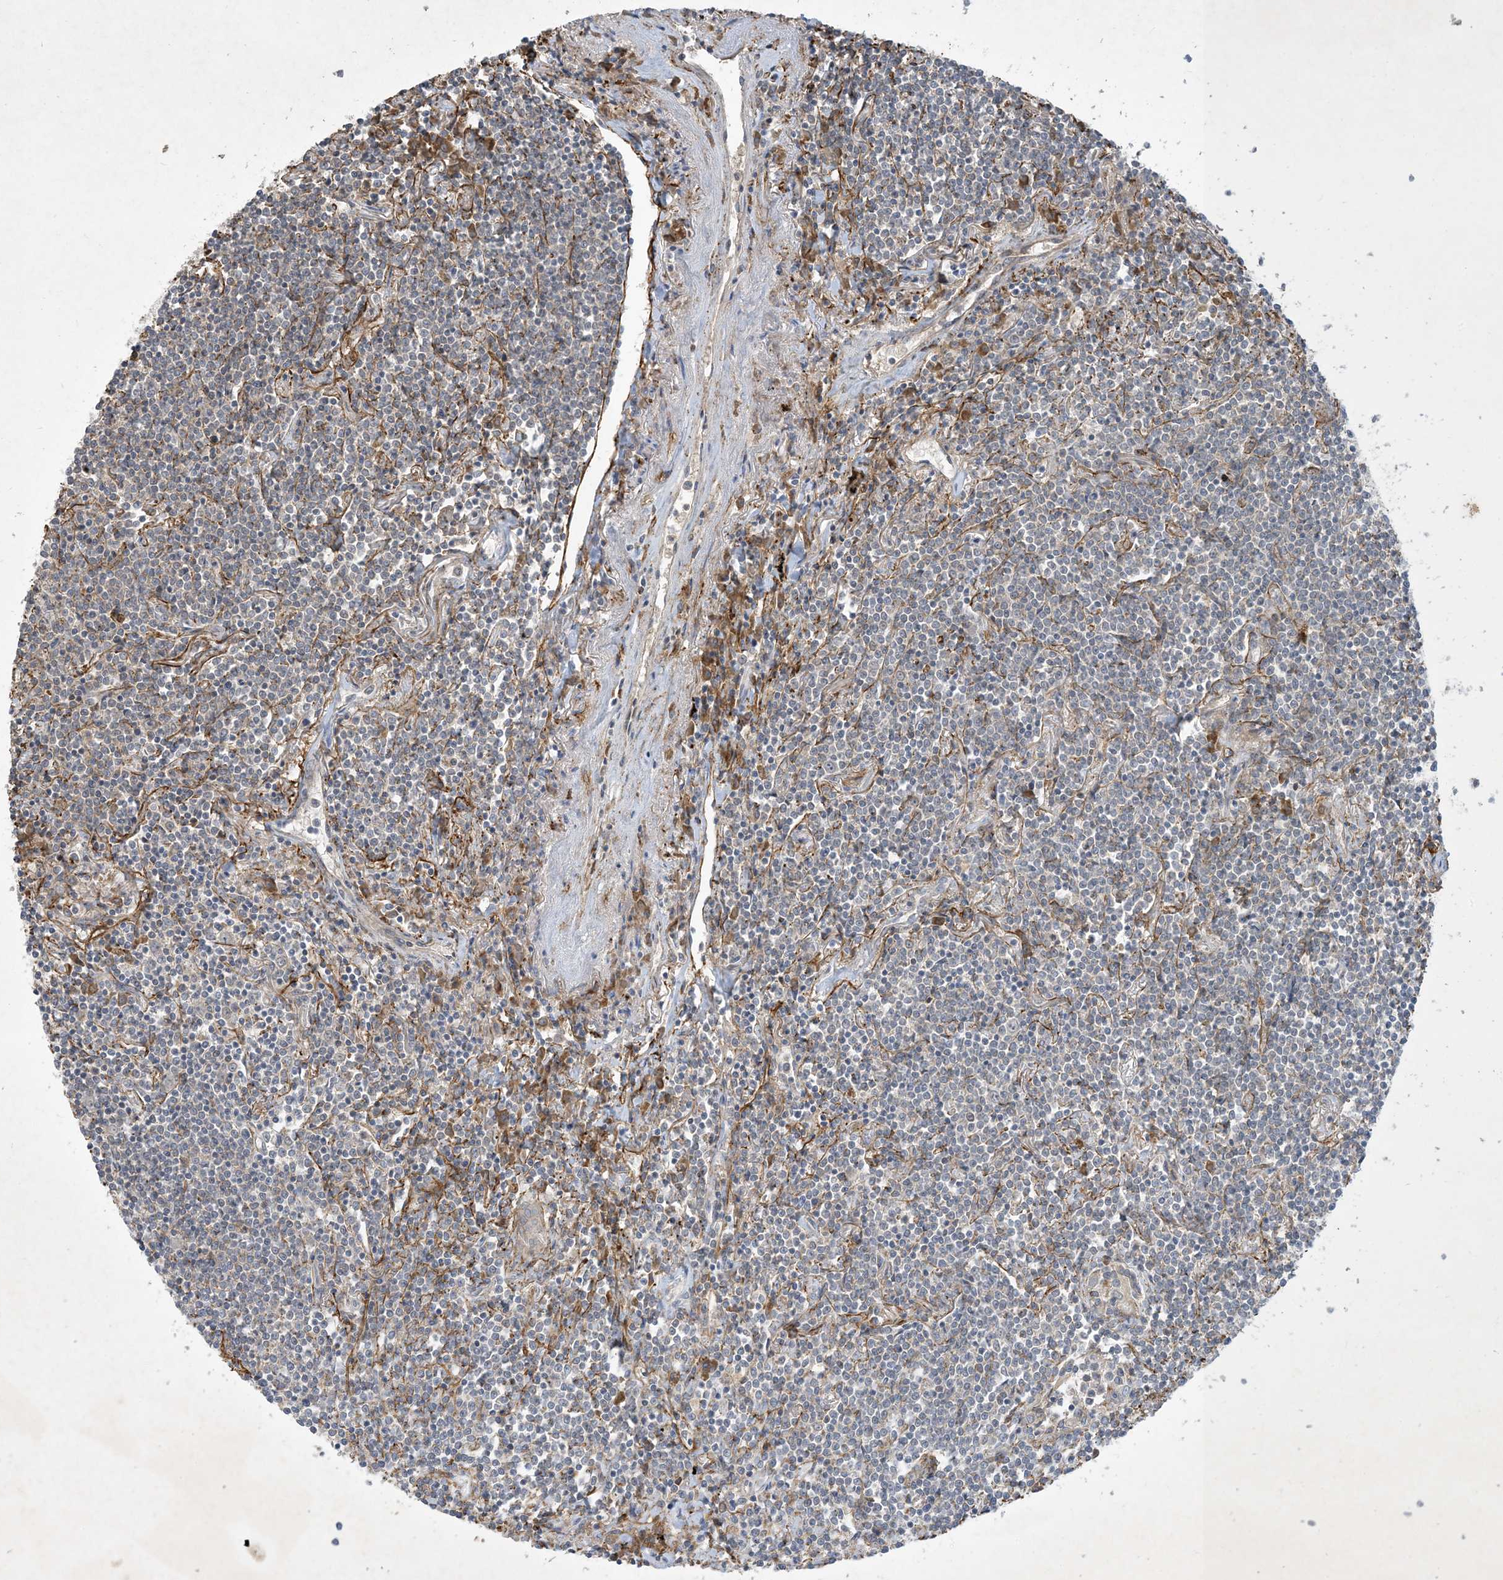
{"staining": {"intensity": "negative", "quantity": "none", "location": "none"}, "tissue": "lymphoma", "cell_type": "Tumor cells", "image_type": "cancer", "snomed": [{"axis": "morphology", "description": "Malignant lymphoma, non-Hodgkin's type, Low grade"}, {"axis": "topography", "description": "Lung"}], "caption": "Histopathology image shows no significant protein positivity in tumor cells of lymphoma.", "gene": "MRPS18A", "patient": {"sex": "female", "age": 71}}